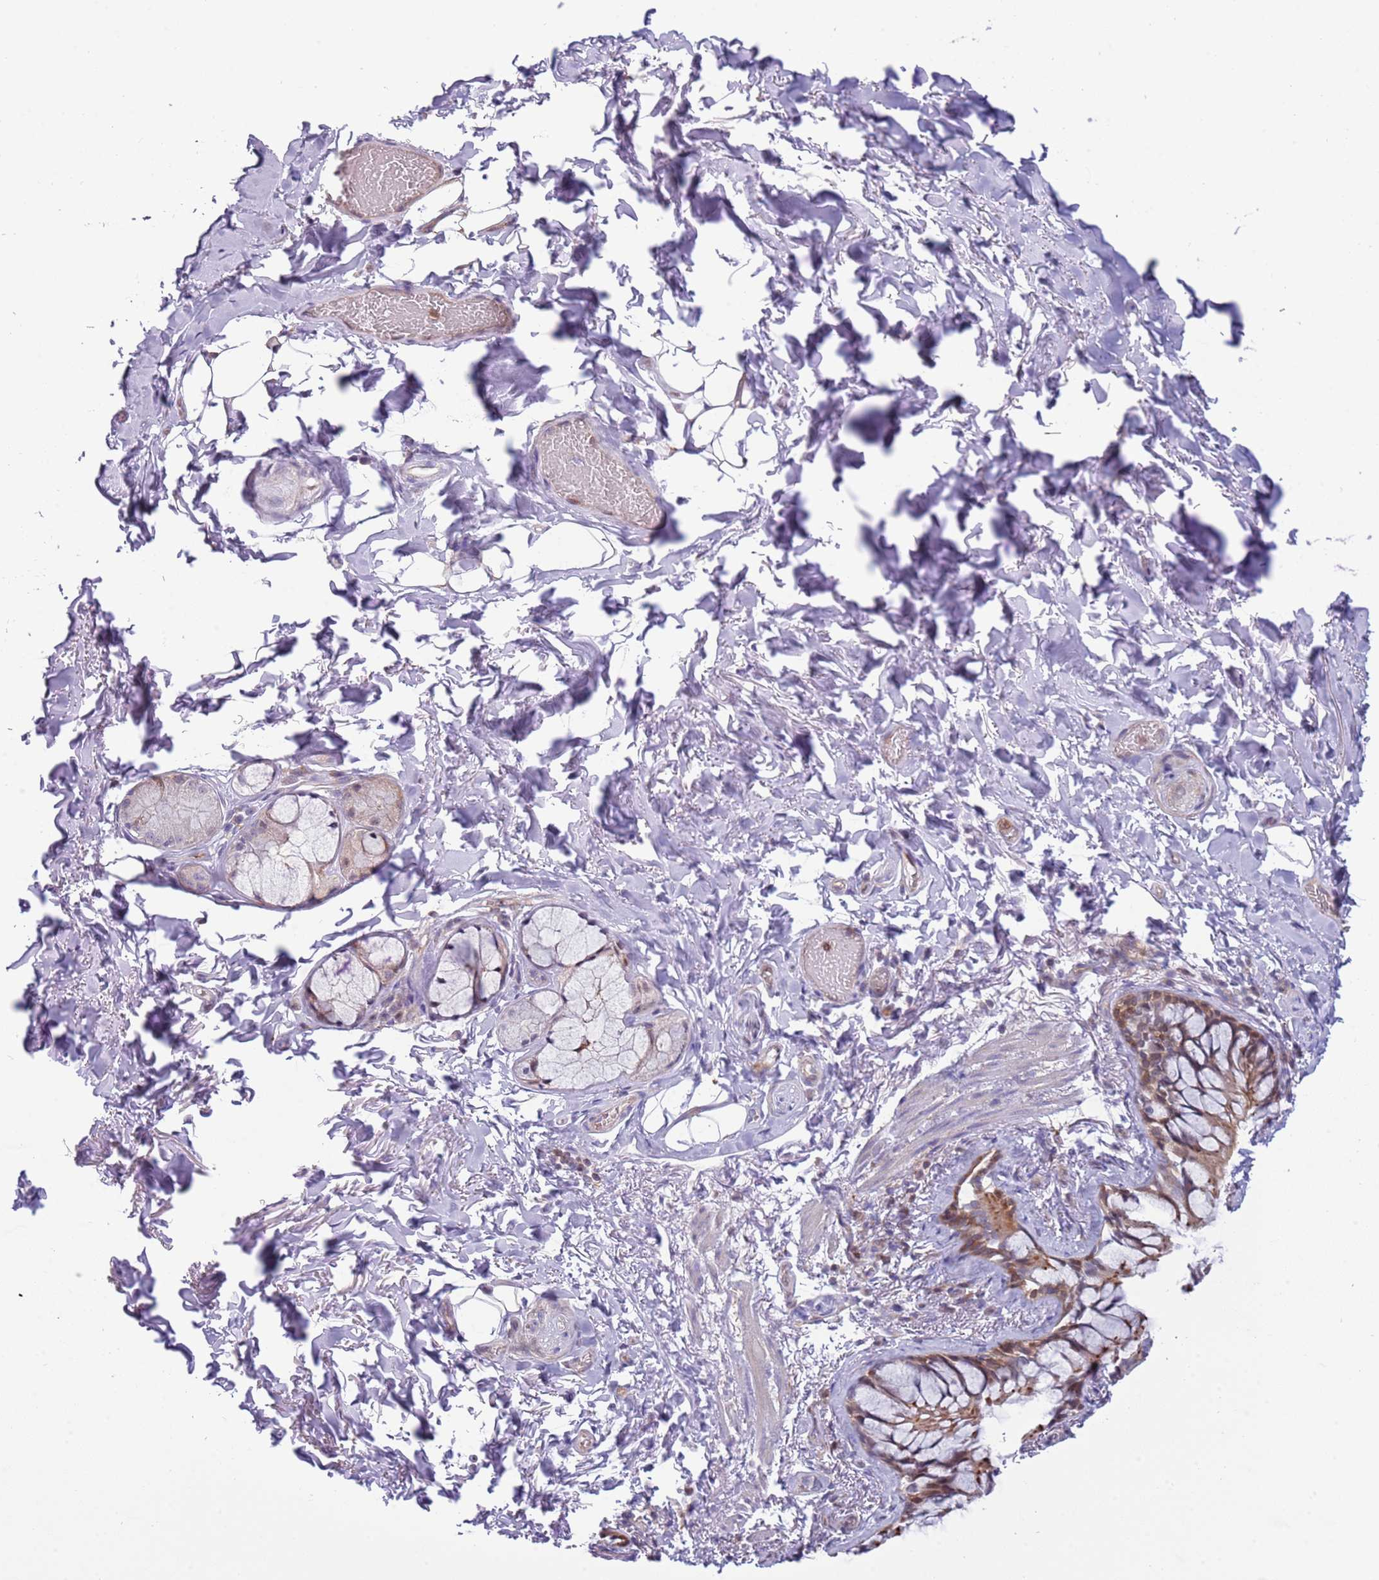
{"staining": {"intensity": "weak", "quantity": "25%-75%", "location": "cytoplasmic/membranous"}, "tissue": "bronchus", "cell_type": "Respiratory epithelial cells", "image_type": "normal", "snomed": [{"axis": "morphology", "description": "Normal tissue, NOS"}, {"axis": "topography", "description": "Cartilage tissue"}], "caption": "Immunohistochemical staining of benign human bronchus shows low levels of weak cytoplasmic/membranous staining in about 25%-75% of respiratory epithelial cells.", "gene": "NBPF4", "patient": {"sex": "male", "age": 63}}